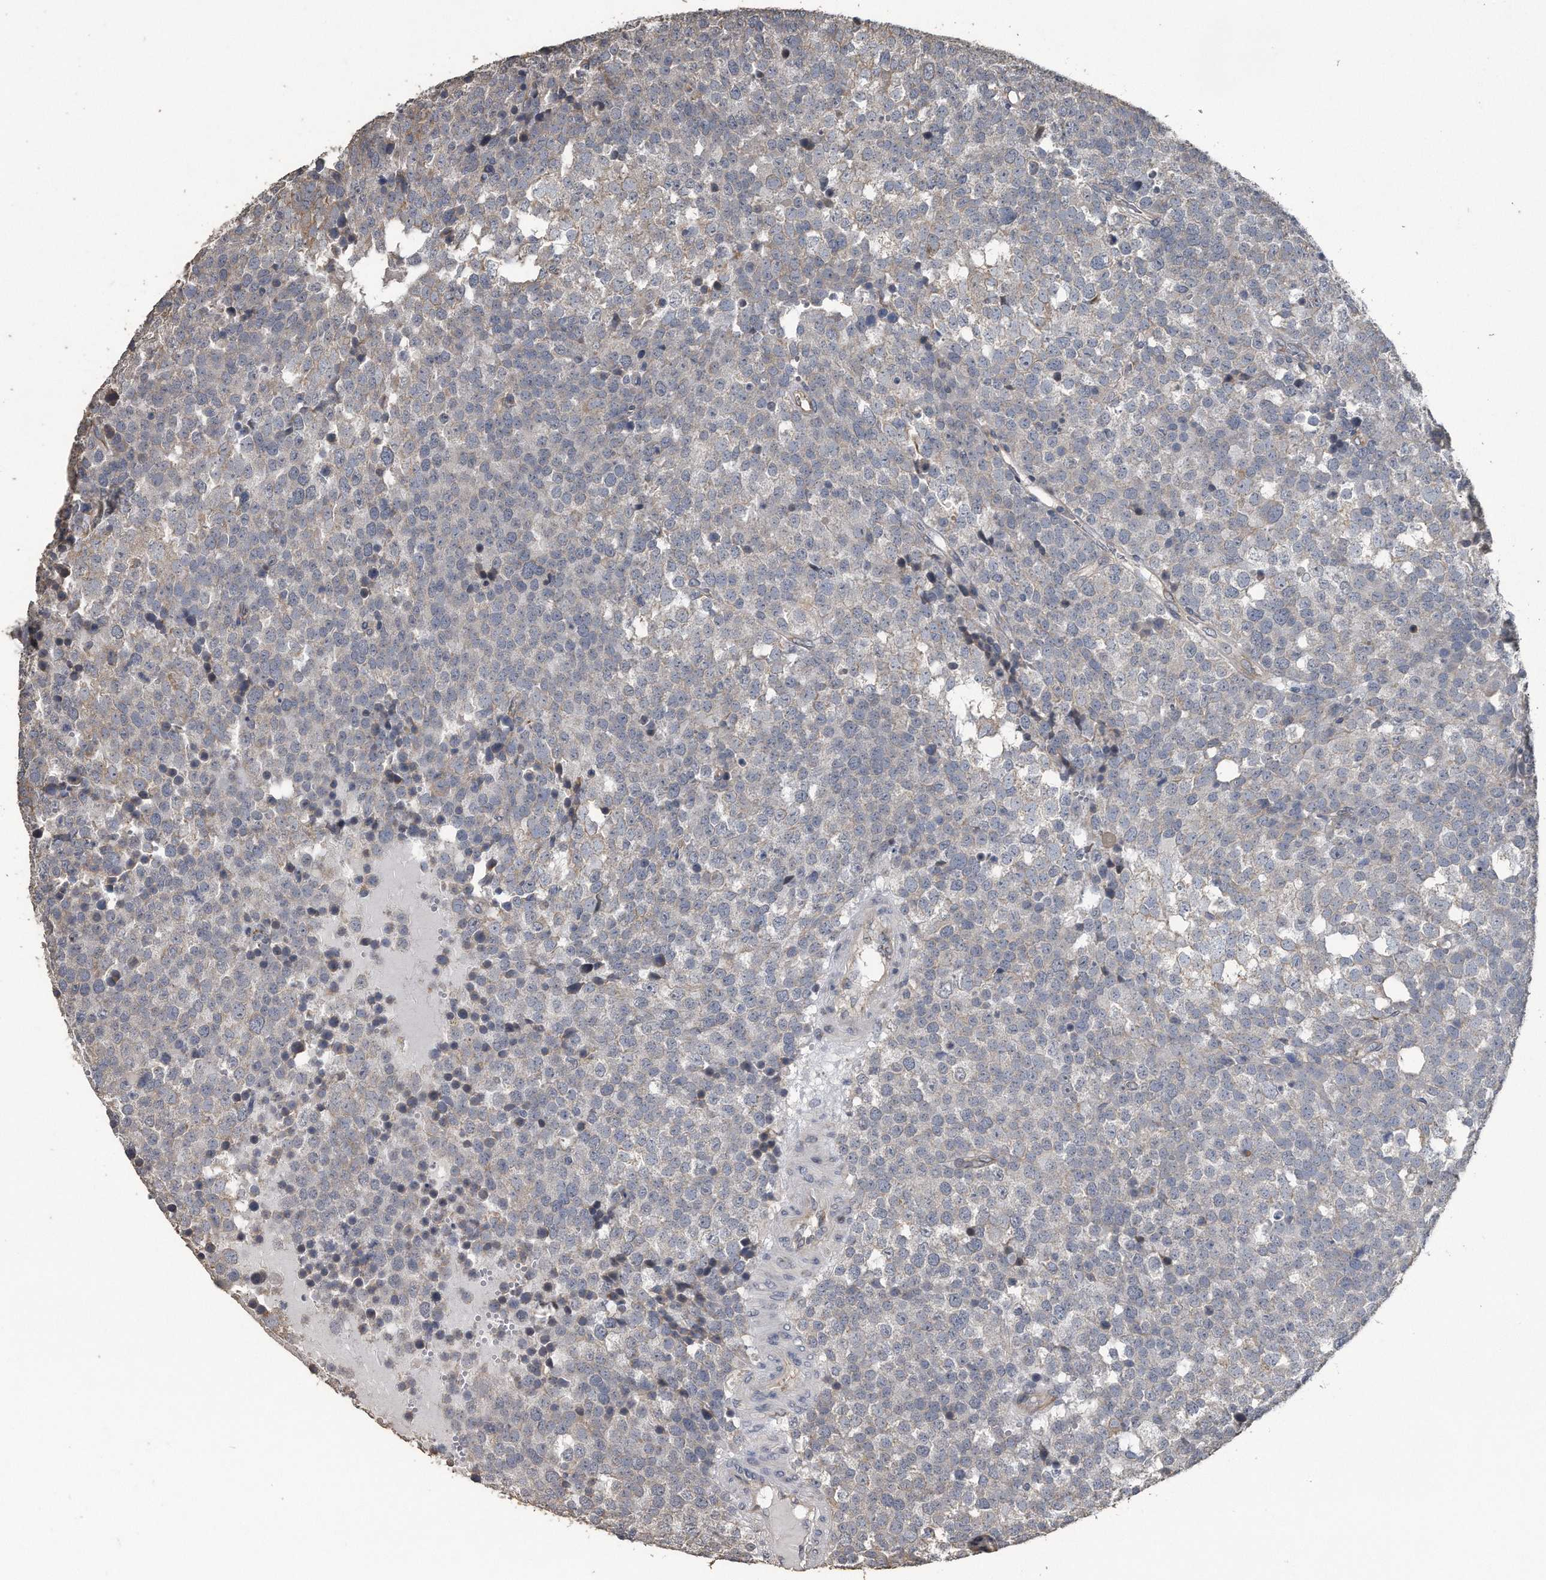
{"staining": {"intensity": "negative", "quantity": "none", "location": "none"}, "tissue": "testis cancer", "cell_type": "Tumor cells", "image_type": "cancer", "snomed": [{"axis": "morphology", "description": "Seminoma, NOS"}, {"axis": "topography", "description": "Testis"}], "caption": "Tumor cells show no significant protein positivity in testis seminoma.", "gene": "PCLO", "patient": {"sex": "male", "age": 71}}